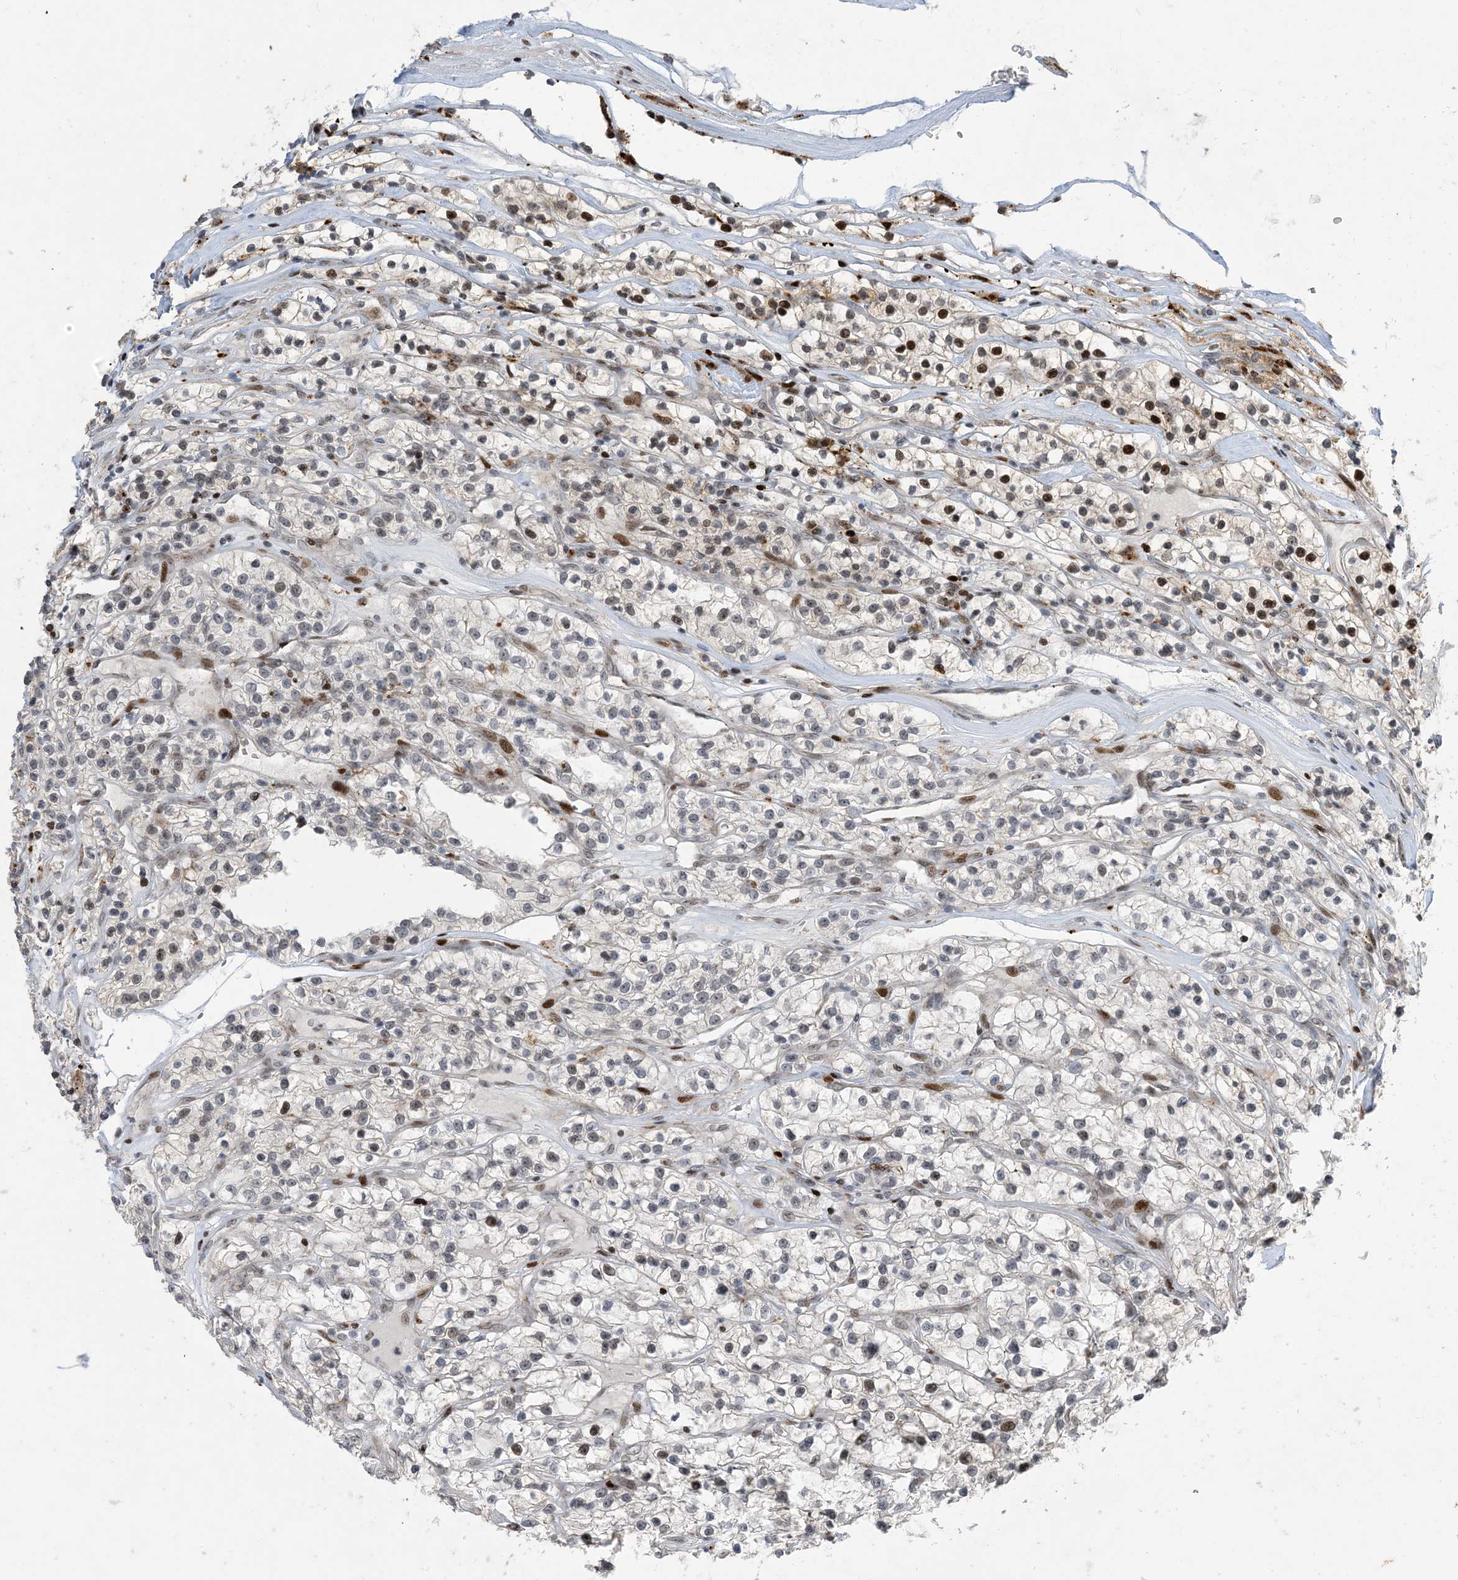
{"staining": {"intensity": "moderate", "quantity": "<25%", "location": "nuclear"}, "tissue": "renal cancer", "cell_type": "Tumor cells", "image_type": "cancer", "snomed": [{"axis": "morphology", "description": "Adenocarcinoma, NOS"}, {"axis": "topography", "description": "Kidney"}], "caption": "This is a histology image of immunohistochemistry staining of renal cancer, which shows moderate positivity in the nuclear of tumor cells.", "gene": "SLC25A53", "patient": {"sex": "female", "age": 57}}